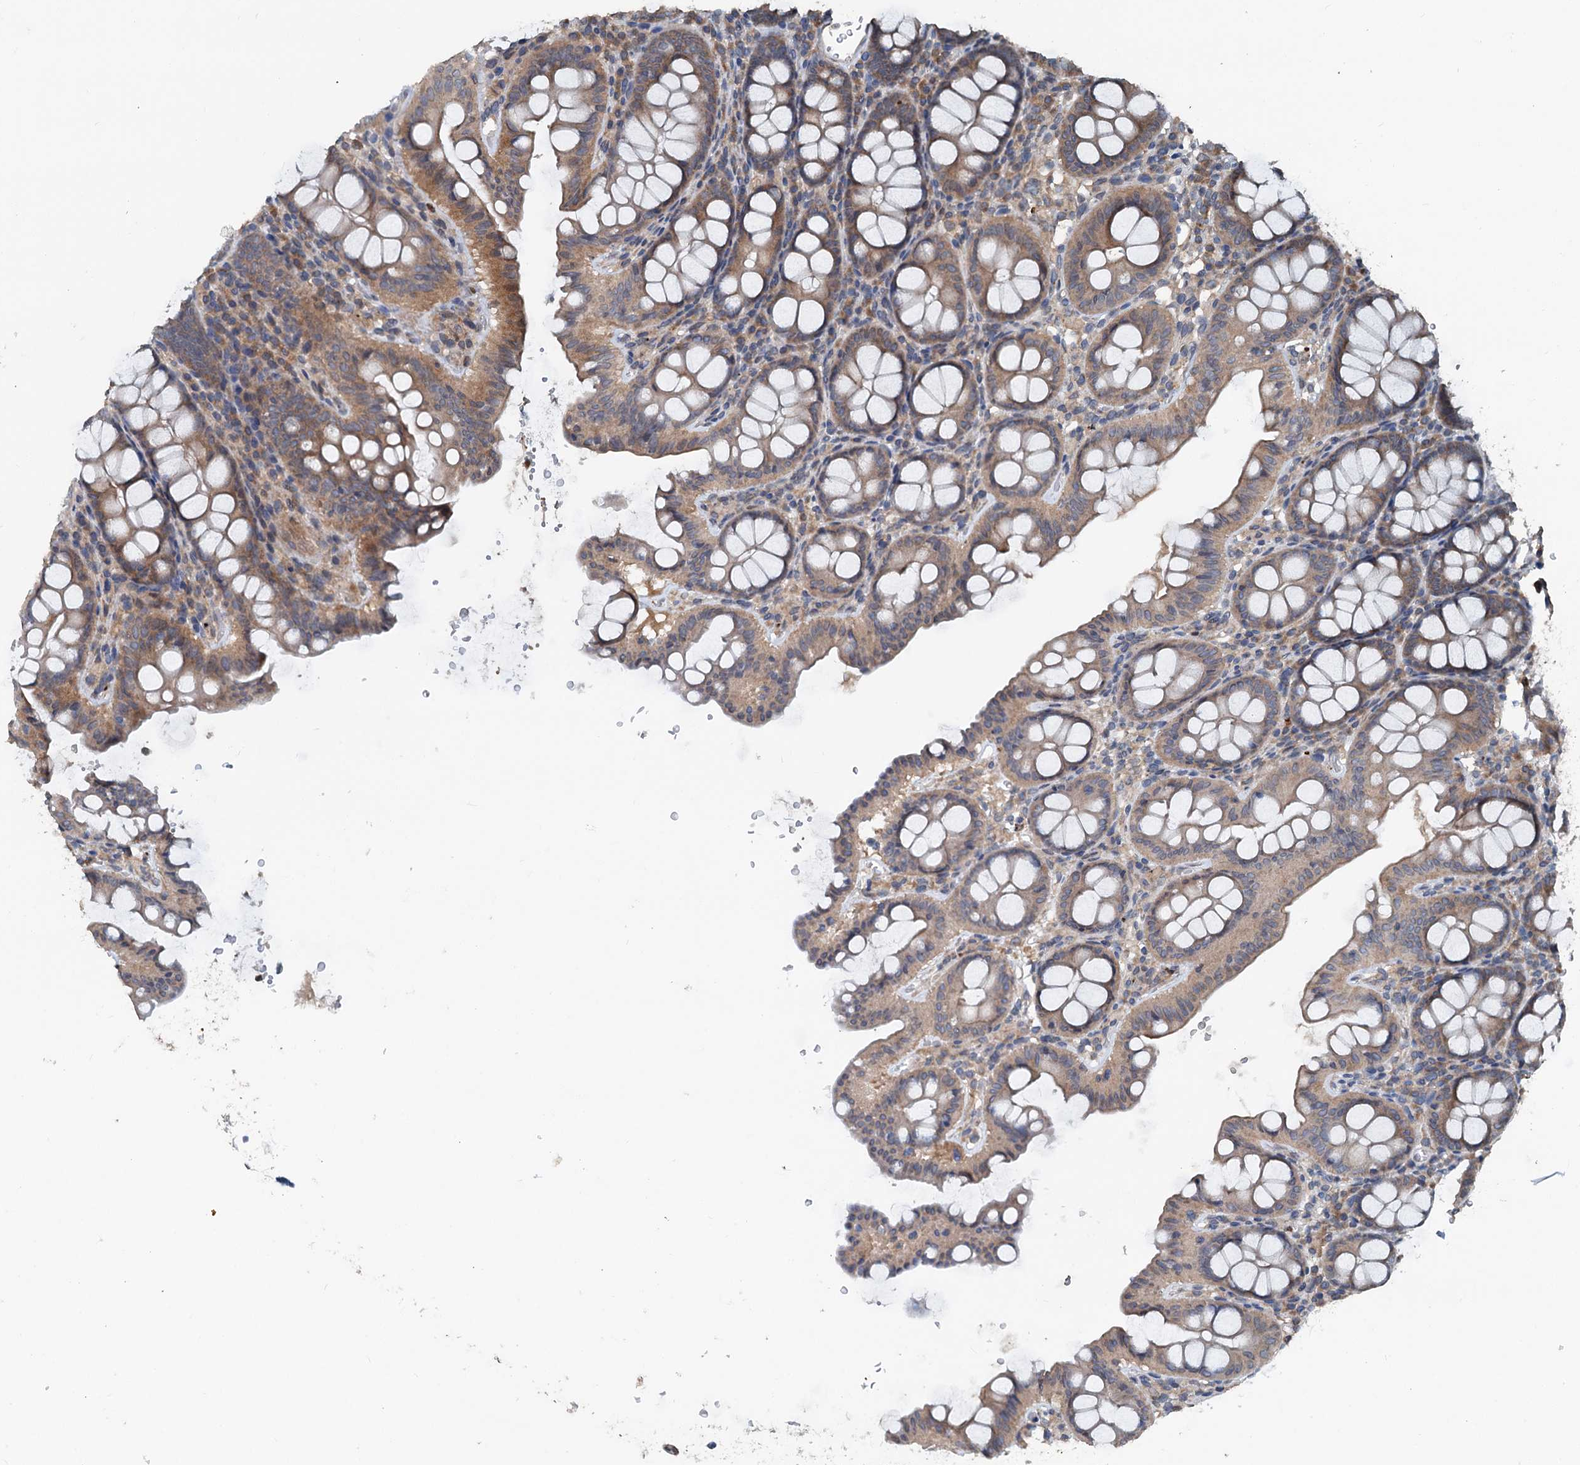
{"staining": {"intensity": "weak", "quantity": ">75%", "location": "cytoplasmic/membranous"}, "tissue": "colon", "cell_type": "Endothelial cells", "image_type": "normal", "snomed": [{"axis": "morphology", "description": "Normal tissue, NOS"}, {"axis": "topography", "description": "Colon"}], "caption": "A brown stain highlights weak cytoplasmic/membranous staining of a protein in endothelial cells of normal colon.", "gene": "N4BP2L2", "patient": {"sex": "male", "age": 75}}